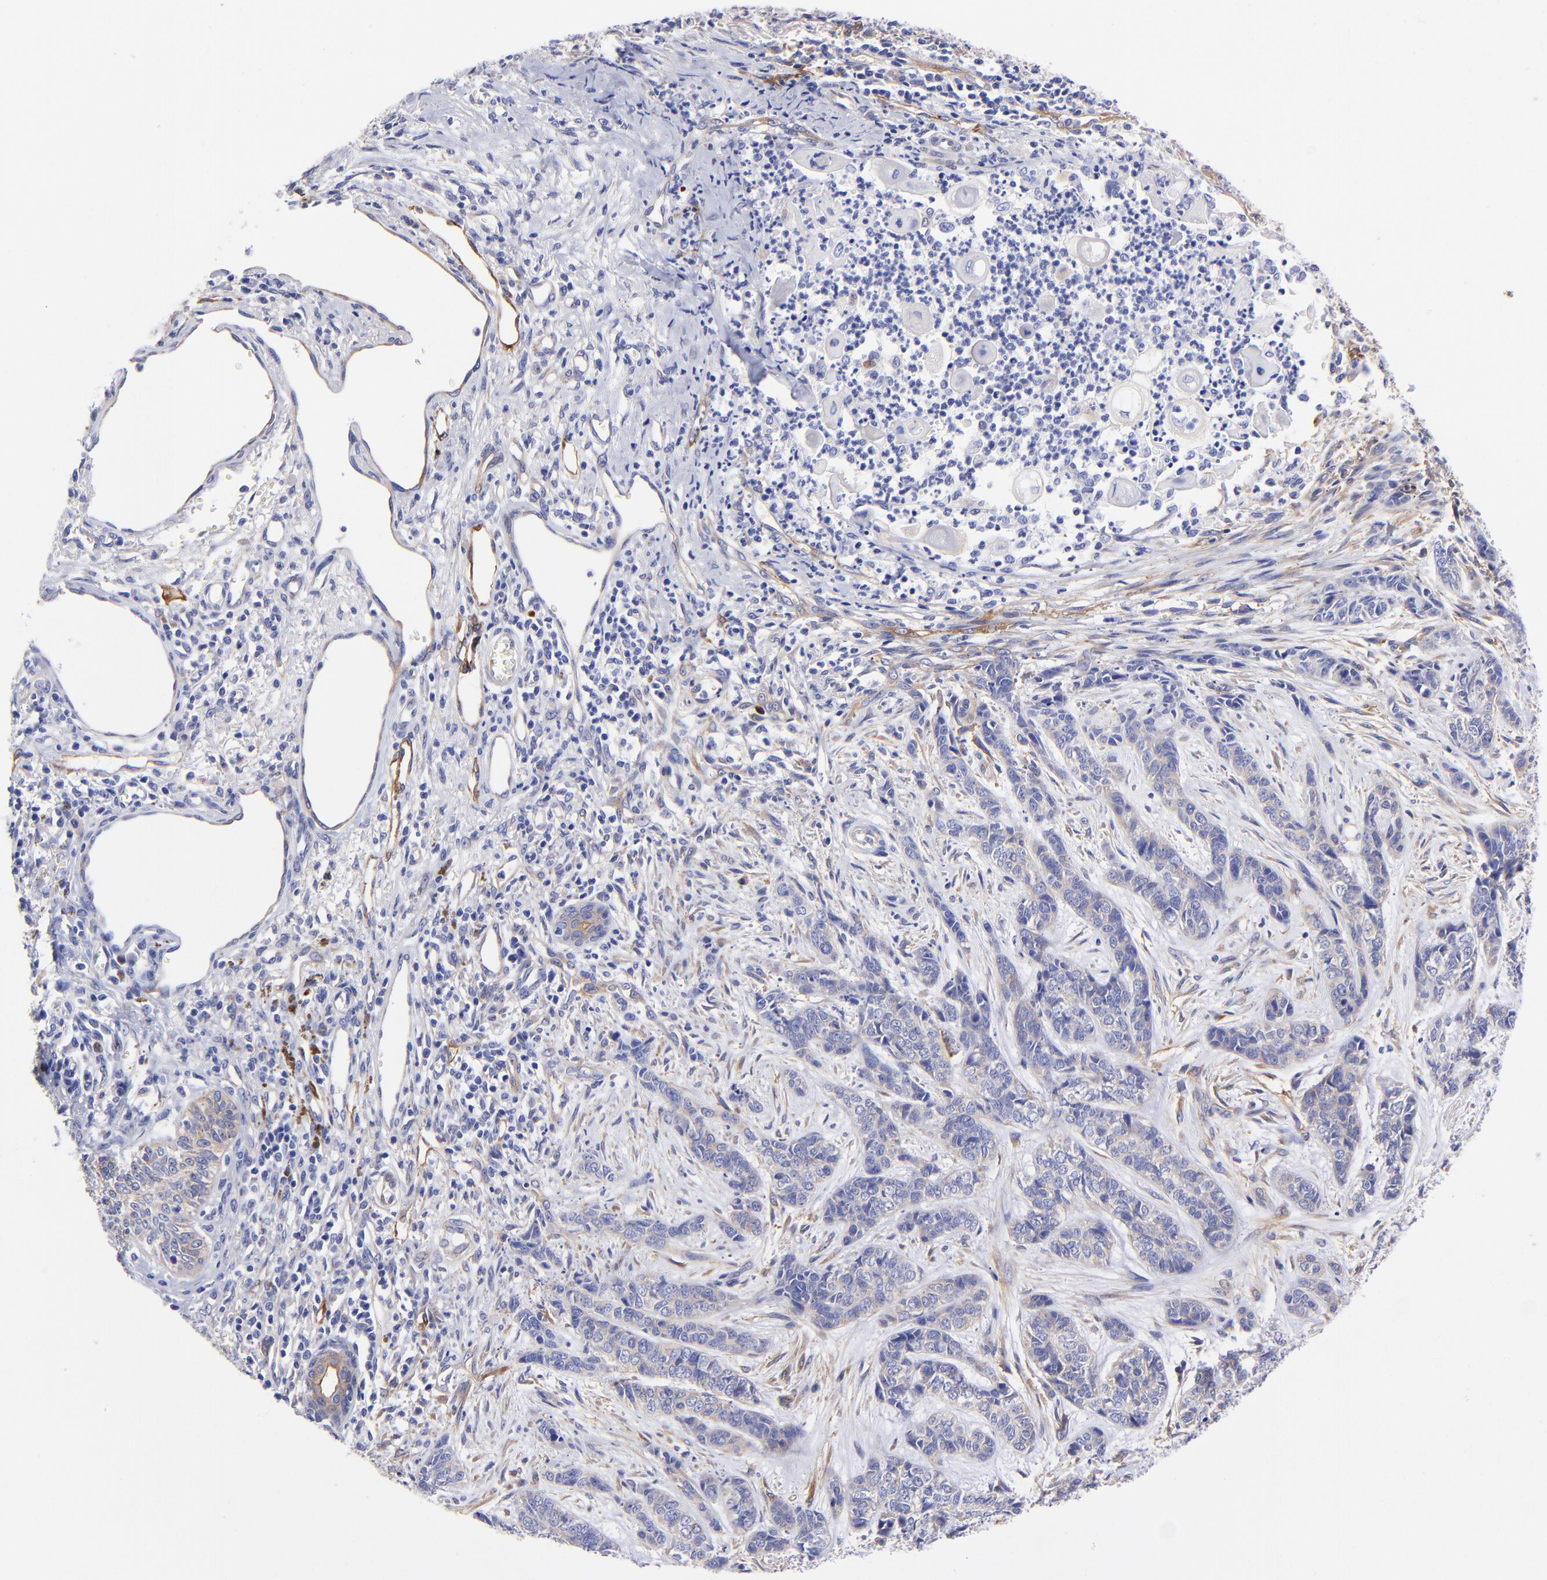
{"staining": {"intensity": "weak", "quantity": "25%-75%", "location": "cytoplasmic/membranous"}, "tissue": "skin cancer", "cell_type": "Tumor cells", "image_type": "cancer", "snomed": [{"axis": "morphology", "description": "Basal cell carcinoma"}, {"axis": "topography", "description": "Skin"}], "caption": "Tumor cells display low levels of weak cytoplasmic/membranous expression in about 25%-75% of cells in human skin cancer.", "gene": "PPFIBP1", "patient": {"sex": "female", "age": 64}}